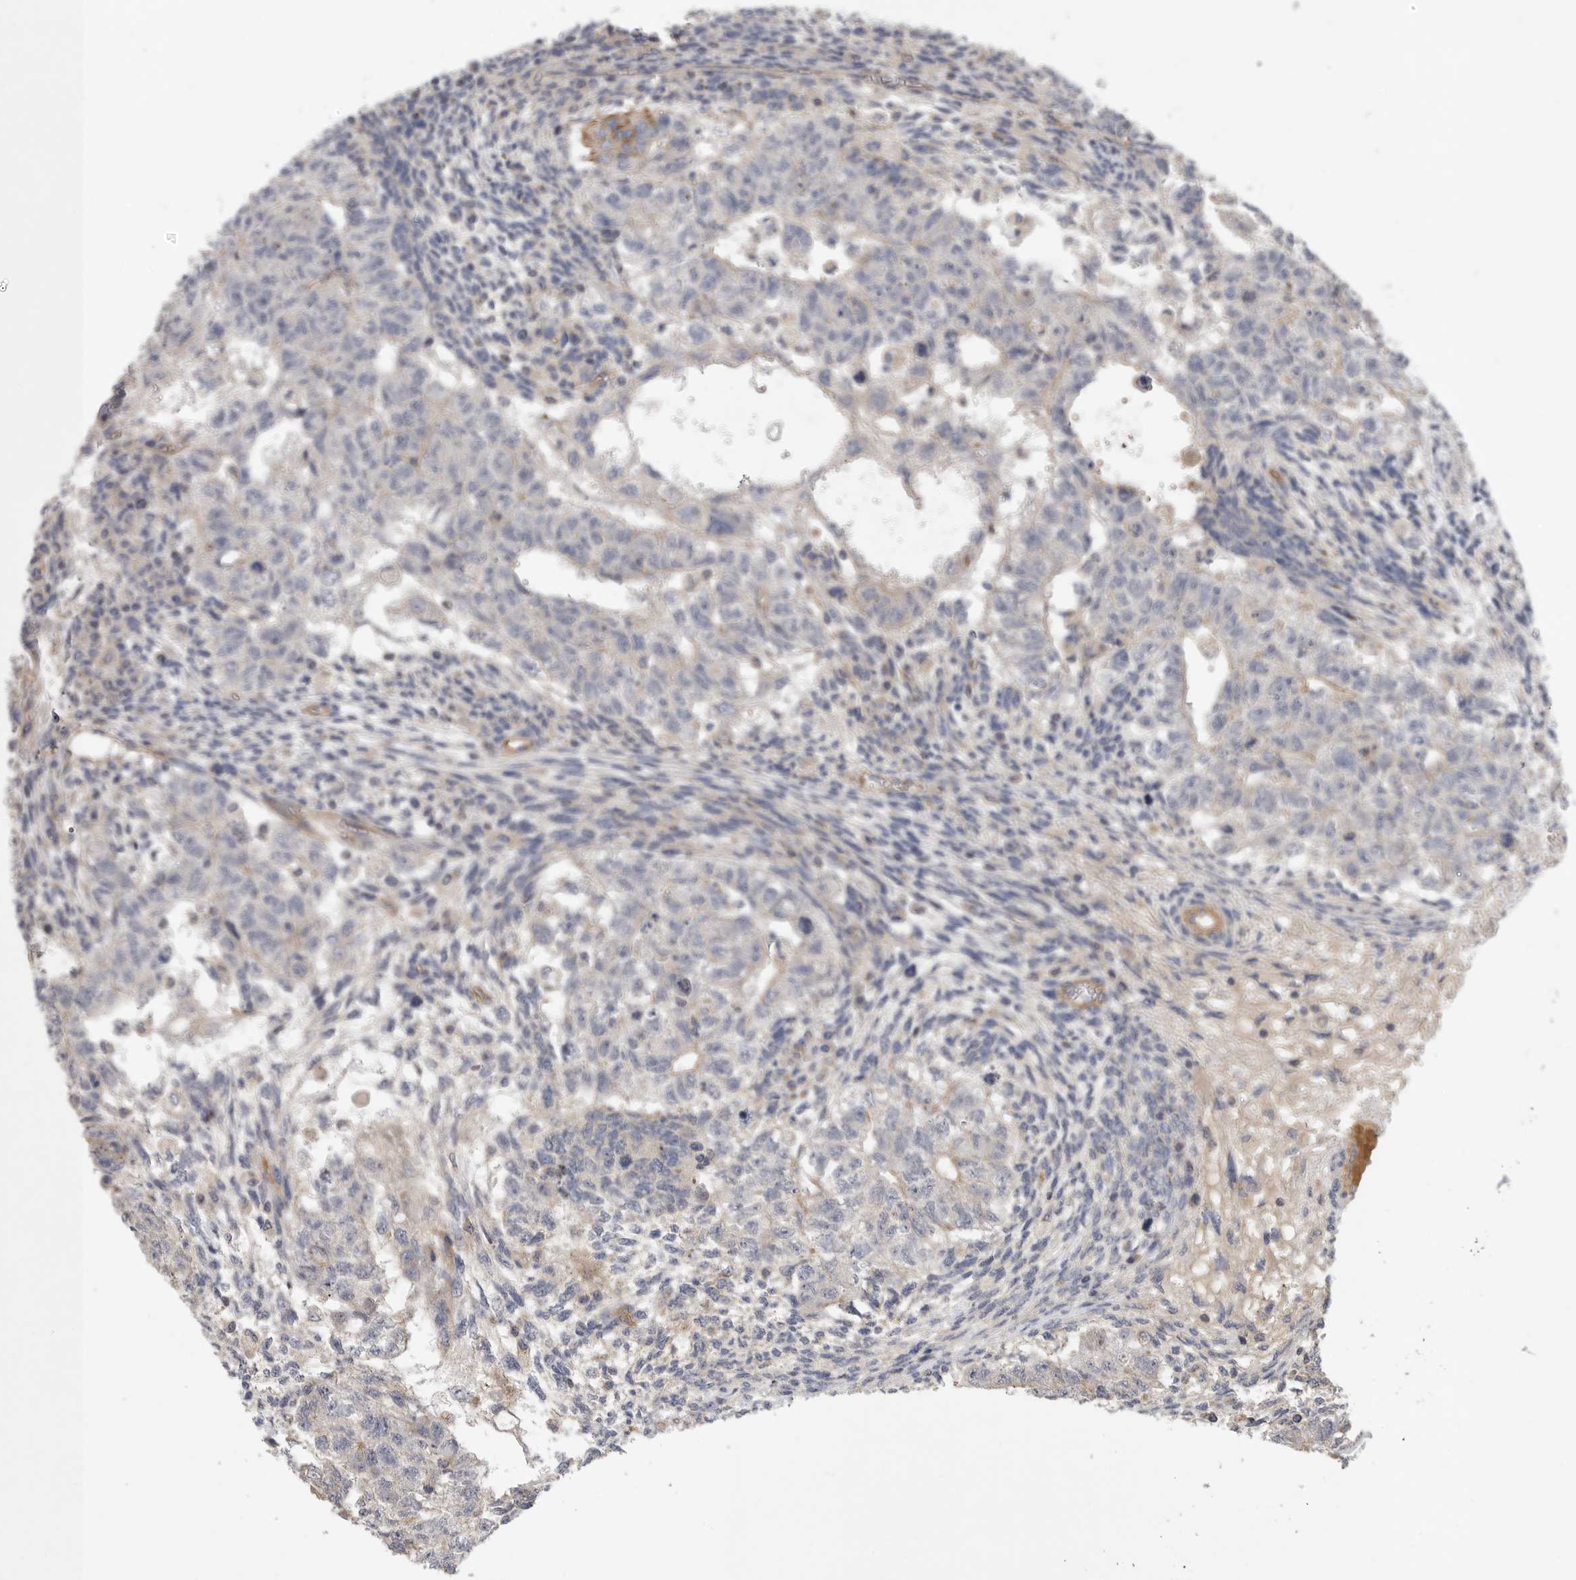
{"staining": {"intensity": "negative", "quantity": "none", "location": "none"}, "tissue": "testis cancer", "cell_type": "Tumor cells", "image_type": "cancer", "snomed": [{"axis": "morphology", "description": "Normal tissue, NOS"}, {"axis": "morphology", "description": "Carcinoma, Embryonal, NOS"}, {"axis": "topography", "description": "Testis"}], "caption": "Immunohistochemistry (IHC) of human embryonal carcinoma (testis) displays no staining in tumor cells.", "gene": "MLPH", "patient": {"sex": "male", "age": 36}}